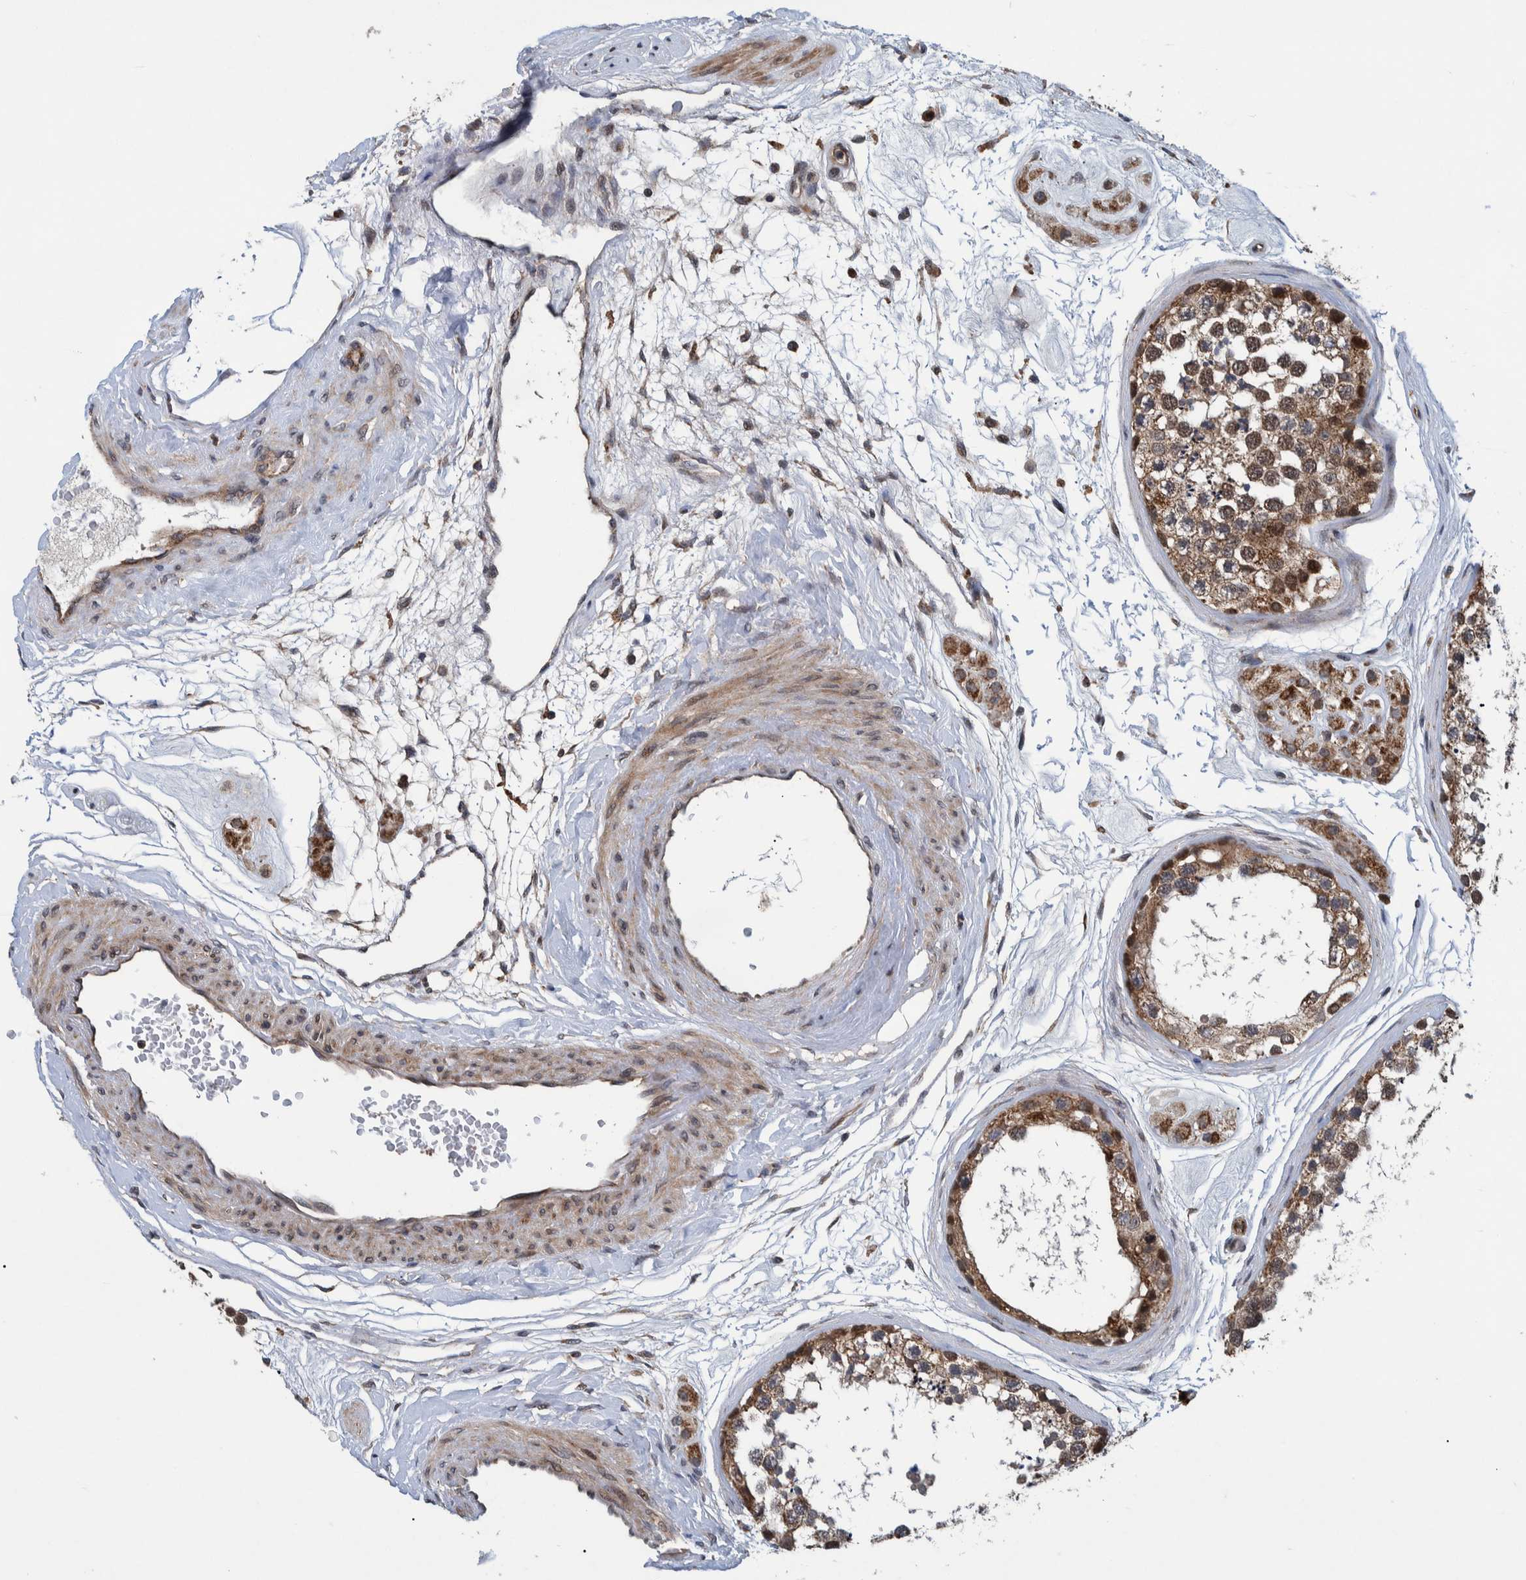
{"staining": {"intensity": "moderate", "quantity": ">75%", "location": "cytoplasmic/membranous"}, "tissue": "testis", "cell_type": "Cells in seminiferous ducts", "image_type": "normal", "snomed": [{"axis": "morphology", "description": "Normal tissue, NOS"}, {"axis": "topography", "description": "Testis"}], "caption": "A brown stain highlights moderate cytoplasmic/membranous positivity of a protein in cells in seminiferous ducts of benign human testis.", "gene": "MRPS7", "patient": {"sex": "male", "age": 56}}